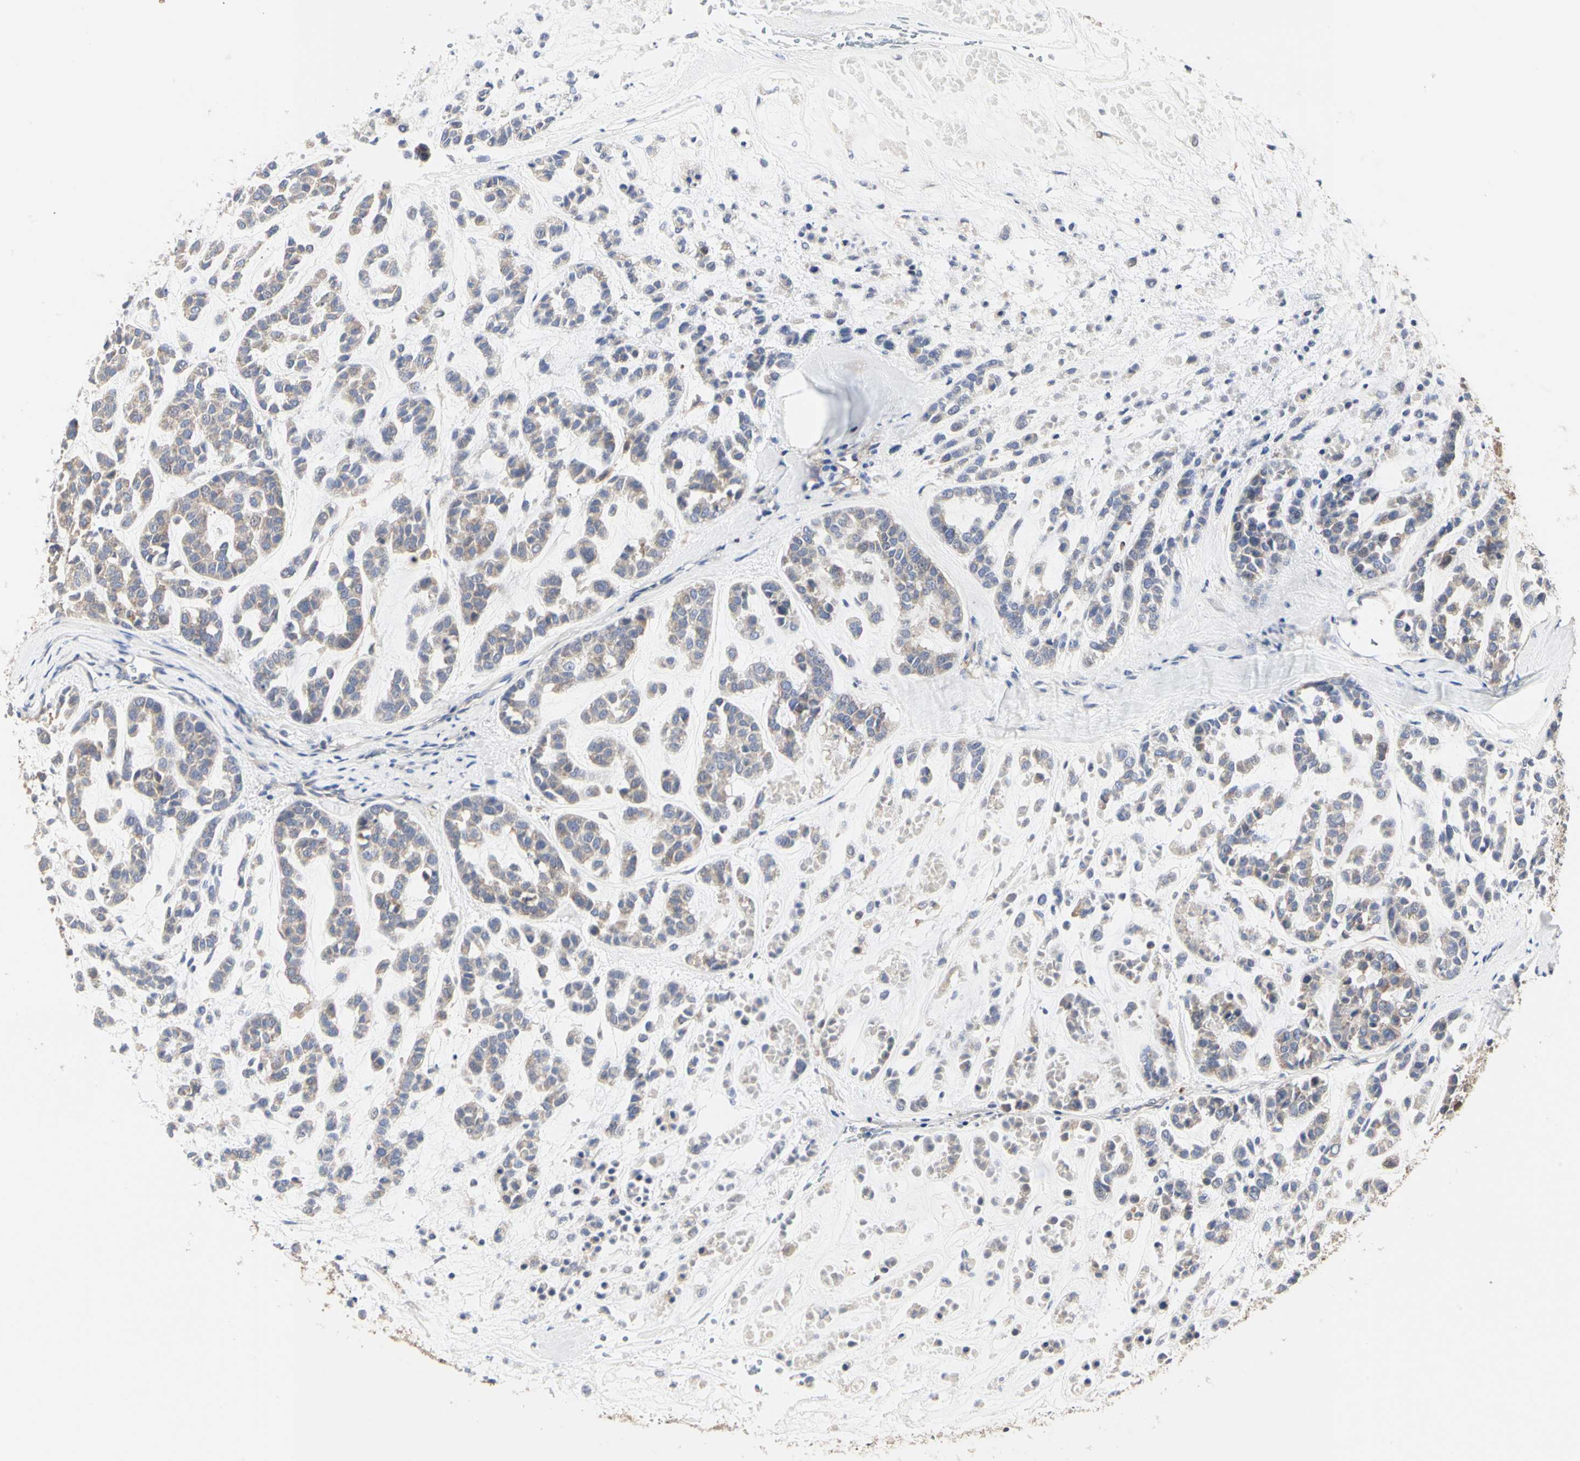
{"staining": {"intensity": "weak", "quantity": ">75%", "location": "cytoplasmic/membranous"}, "tissue": "head and neck cancer", "cell_type": "Tumor cells", "image_type": "cancer", "snomed": [{"axis": "morphology", "description": "Adenocarcinoma, NOS"}, {"axis": "morphology", "description": "Adenoma, NOS"}, {"axis": "topography", "description": "Head-Neck"}], "caption": "Protein staining by immunohistochemistry reveals weak cytoplasmic/membranous expression in about >75% of tumor cells in head and neck cancer.", "gene": "C3orf52", "patient": {"sex": "female", "age": 55}}